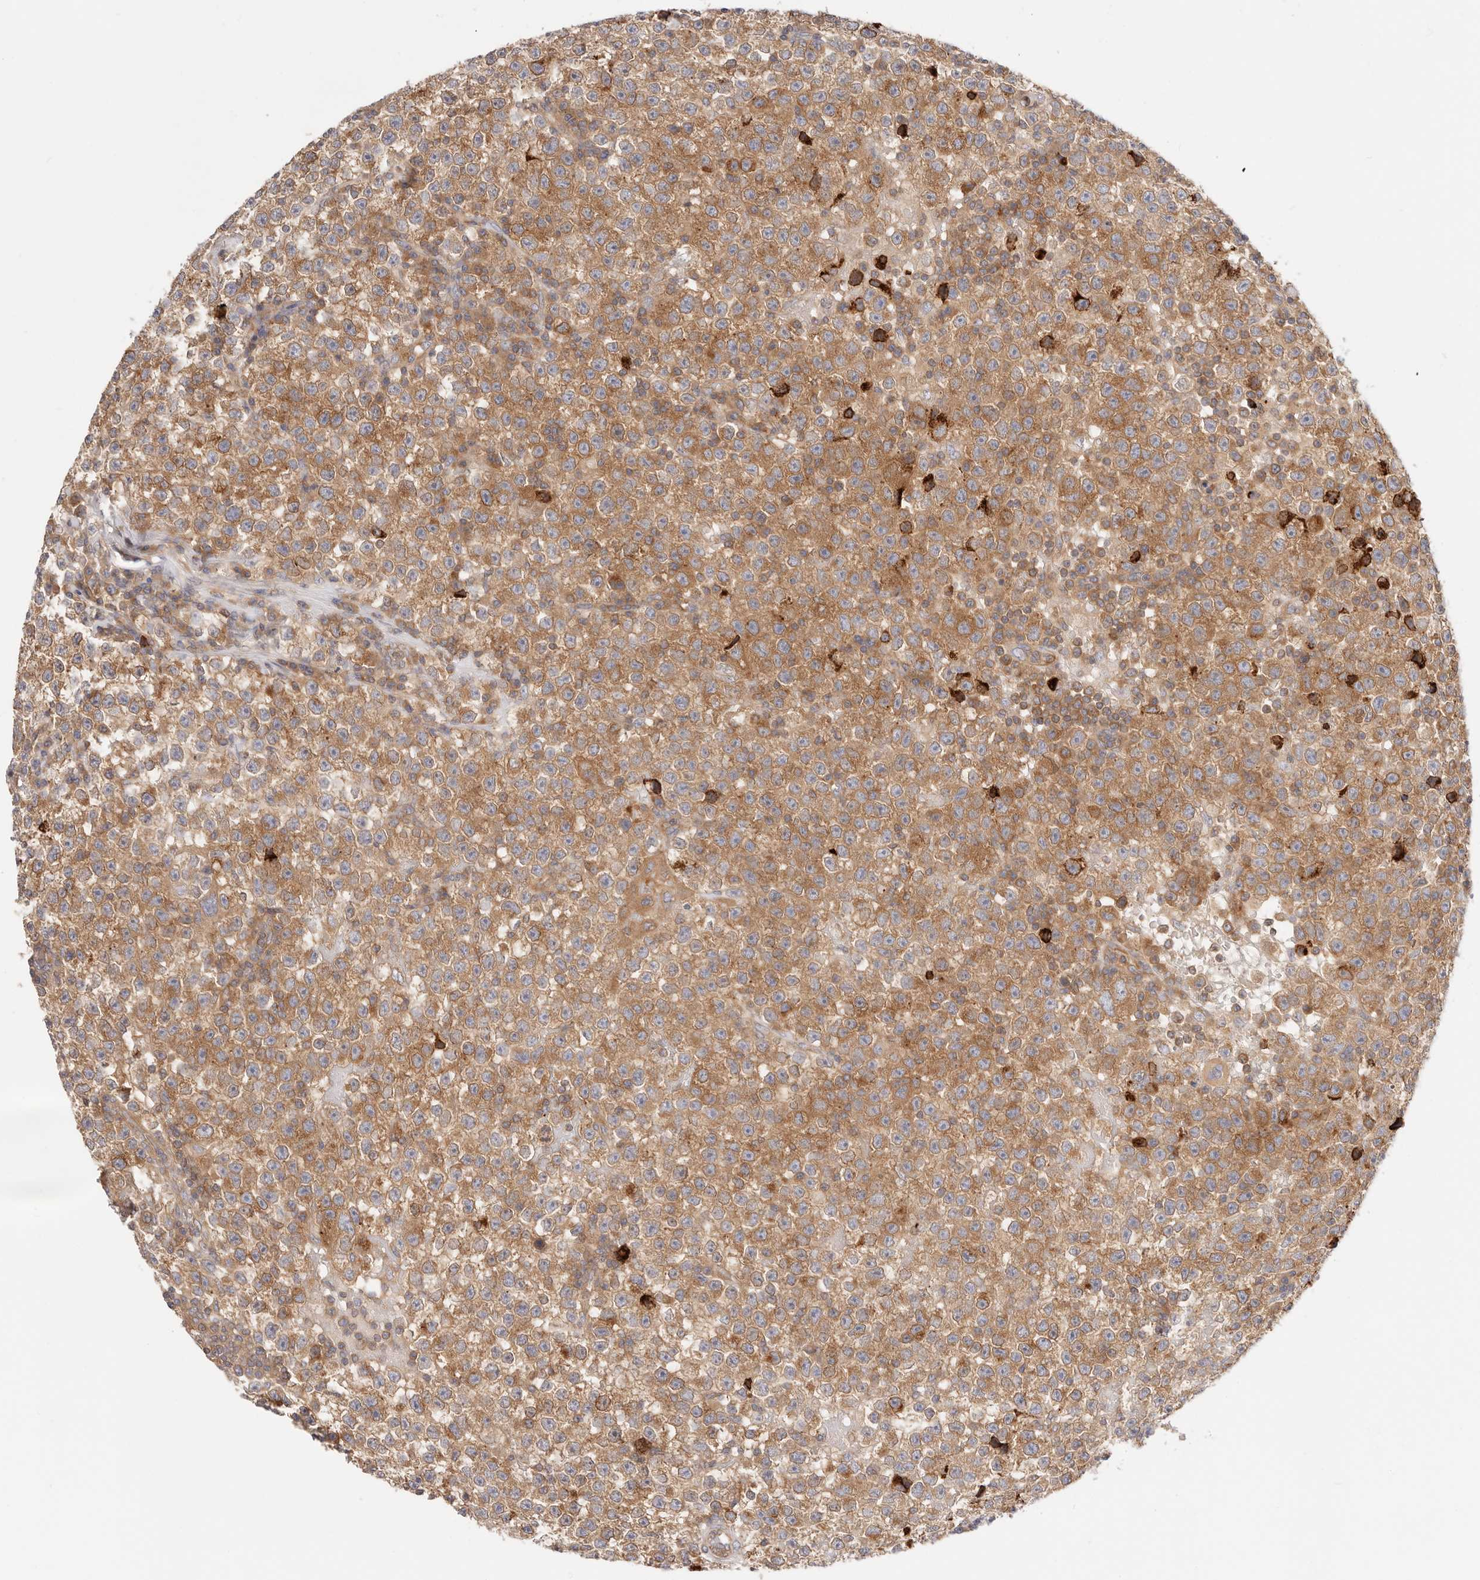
{"staining": {"intensity": "moderate", "quantity": ">75%", "location": "cytoplasmic/membranous"}, "tissue": "testis cancer", "cell_type": "Tumor cells", "image_type": "cancer", "snomed": [{"axis": "morphology", "description": "Seminoma, NOS"}, {"axis": "topography", "description": "Testis"}], "caption": "Moderate cytoplasmic/membranous protein expression is identified in approximately >75% of tumor cells in testis cancer.", "gene": "KCMF1", "patient": {"sex": "male", "age": 22}}